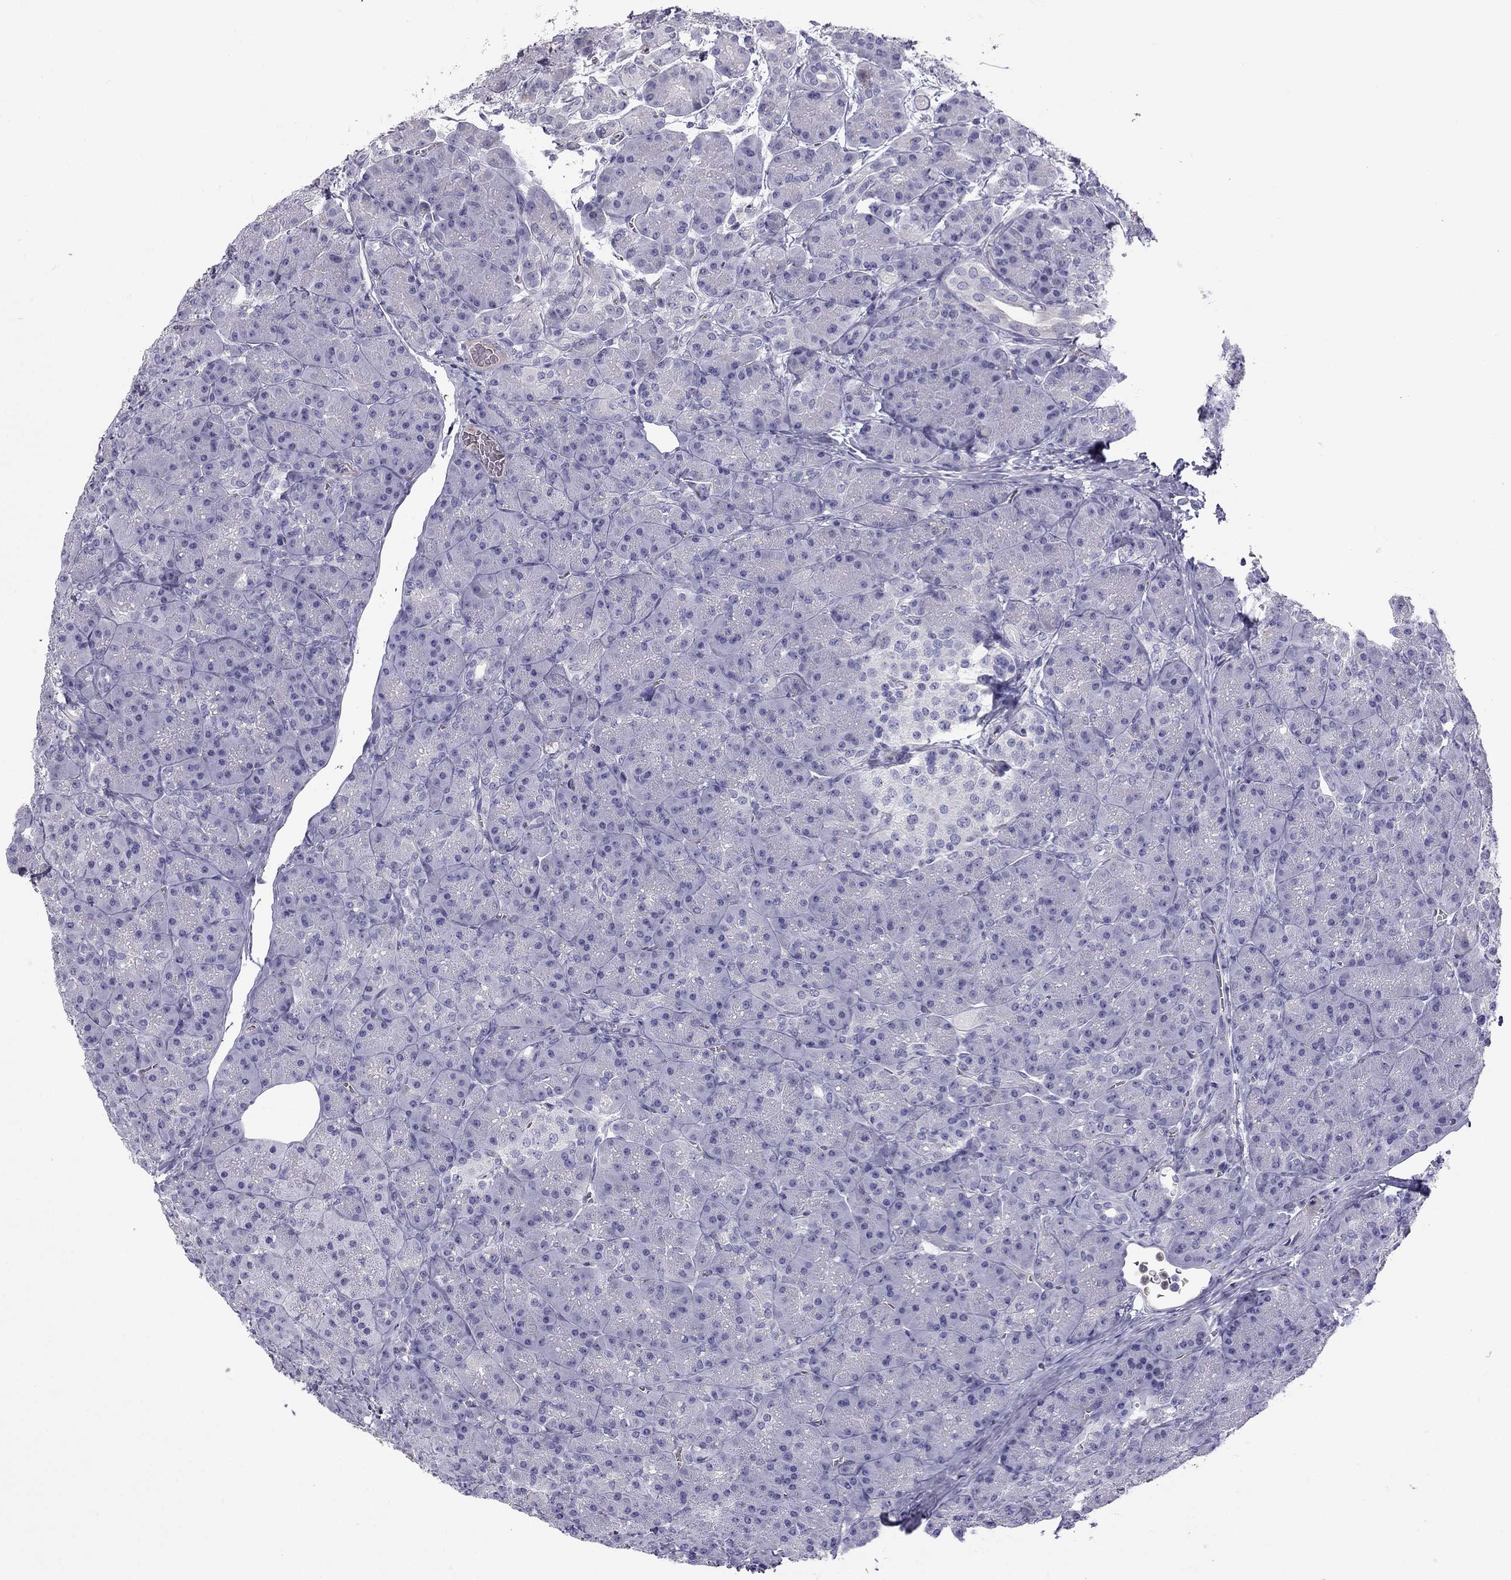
{"staining": {"intensity": "negative", "quantity": "none", "location": "none"}, "tissue": "pancreas", "cell_type": "Exocrine glandular cells", "image_type": "normal", "snomed": [{"axis": "morphology", "description": "Normal tissue, NOS"}, {"axis": "topography", "description": "Pancreas"}], "caption": "Immunohistochemistry histopathology image of unremarkable human pancreas stained for a protein (brown), which demonstrates no staining in exocrine glandular cells.", "gene": "STOML3", "patient": {"sex": "male", "age": 57}}